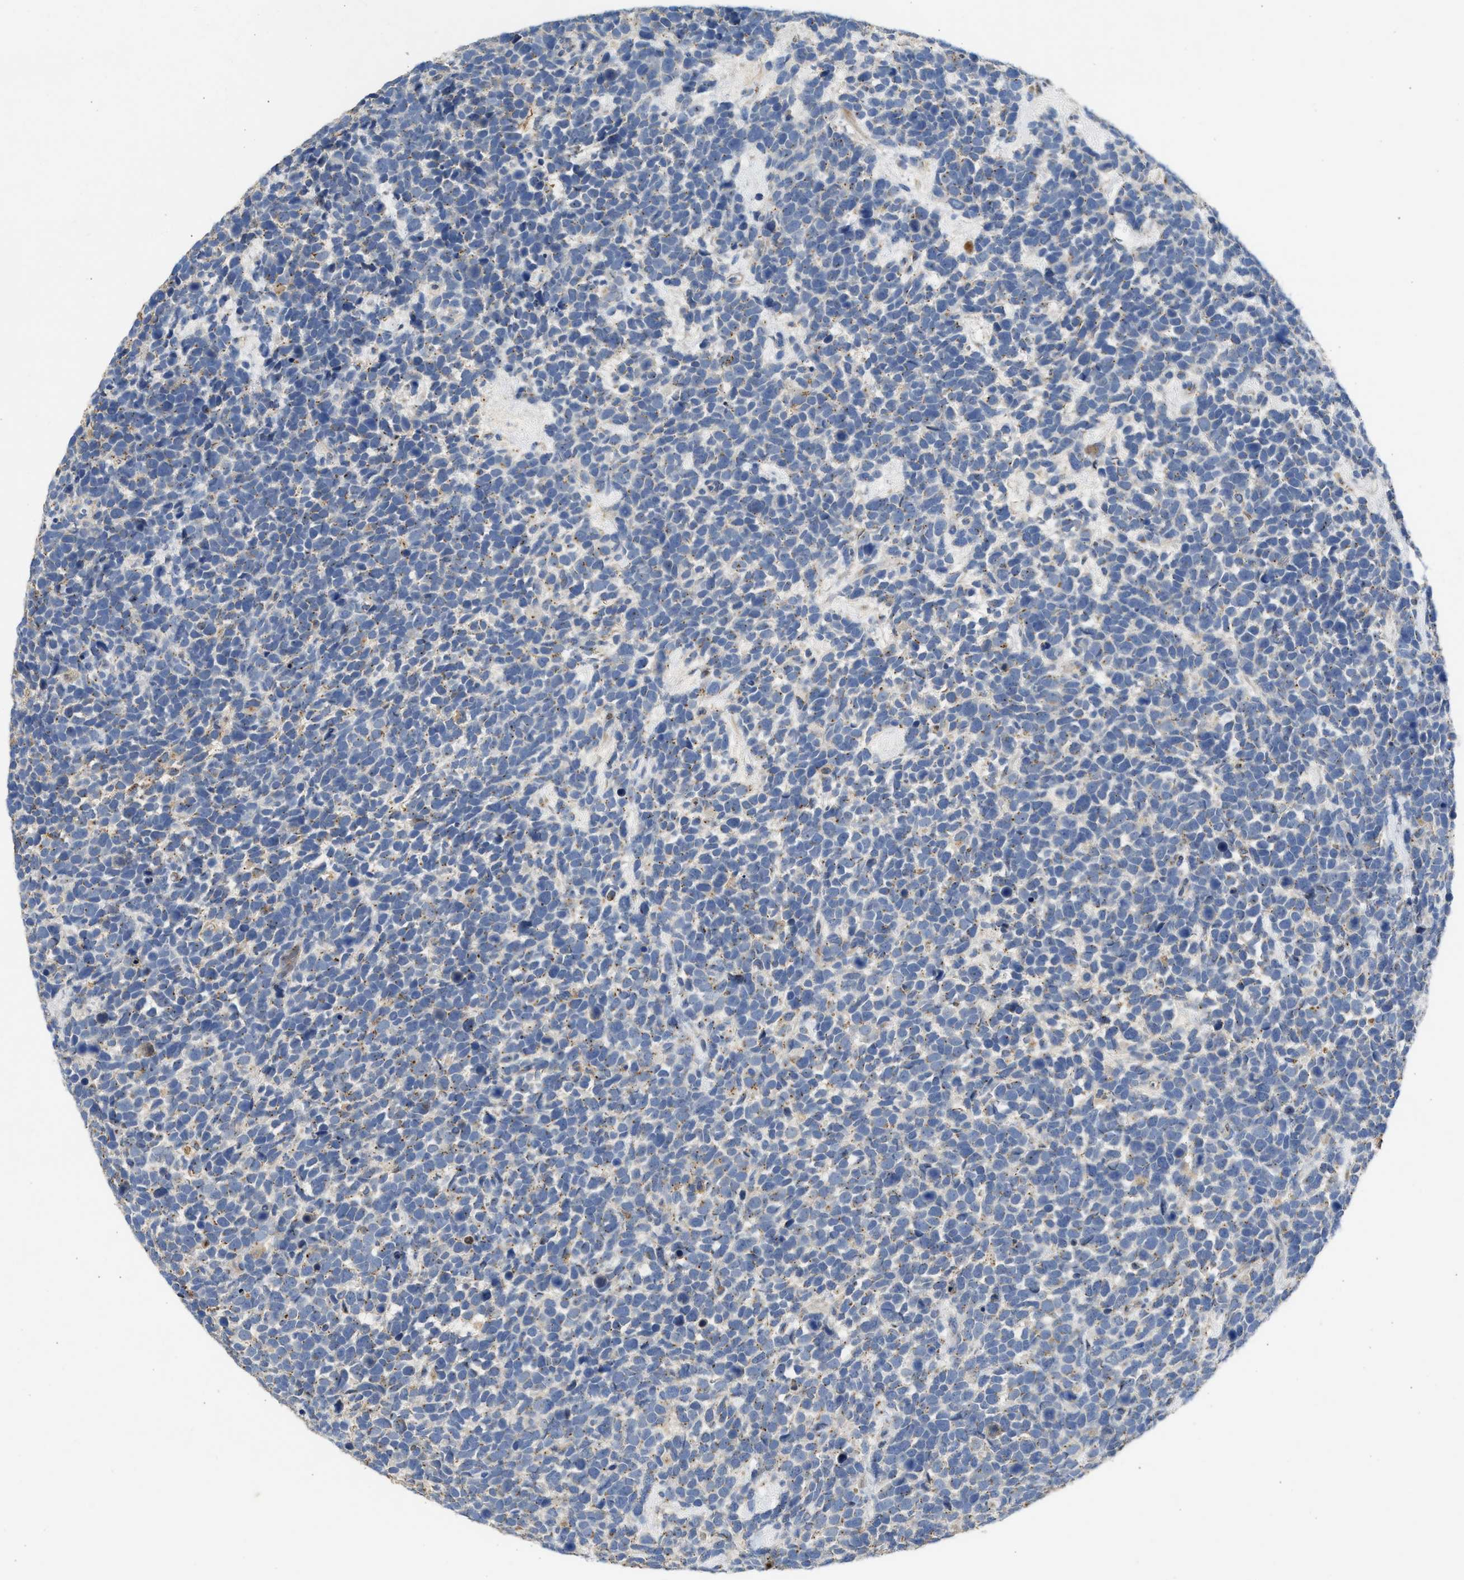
{"staining": {"intensity": "weak", "quantity": "25%-75%", "location": "cytoplasmic/membranous"}, "tissue": "urothelial cancer", "cell_type": "Tumor cells", "image_type": "cancer", "snomed": [{"axis": "morphology", "description": "Urothelial carcinoma, High grade"}, {"axis": "topography", "description": "Urinary bladder"}], "caption": "IHC histopathology image of human urothelial carcinoma (high-grade) stained for a protein (brown), which exhibits low levels of weak cytoplasmic/membranous positivity in approximately 25%-75% of tumor cells.", "gene": "IPO8", "patient": {"sex": "female", "age": 82}}